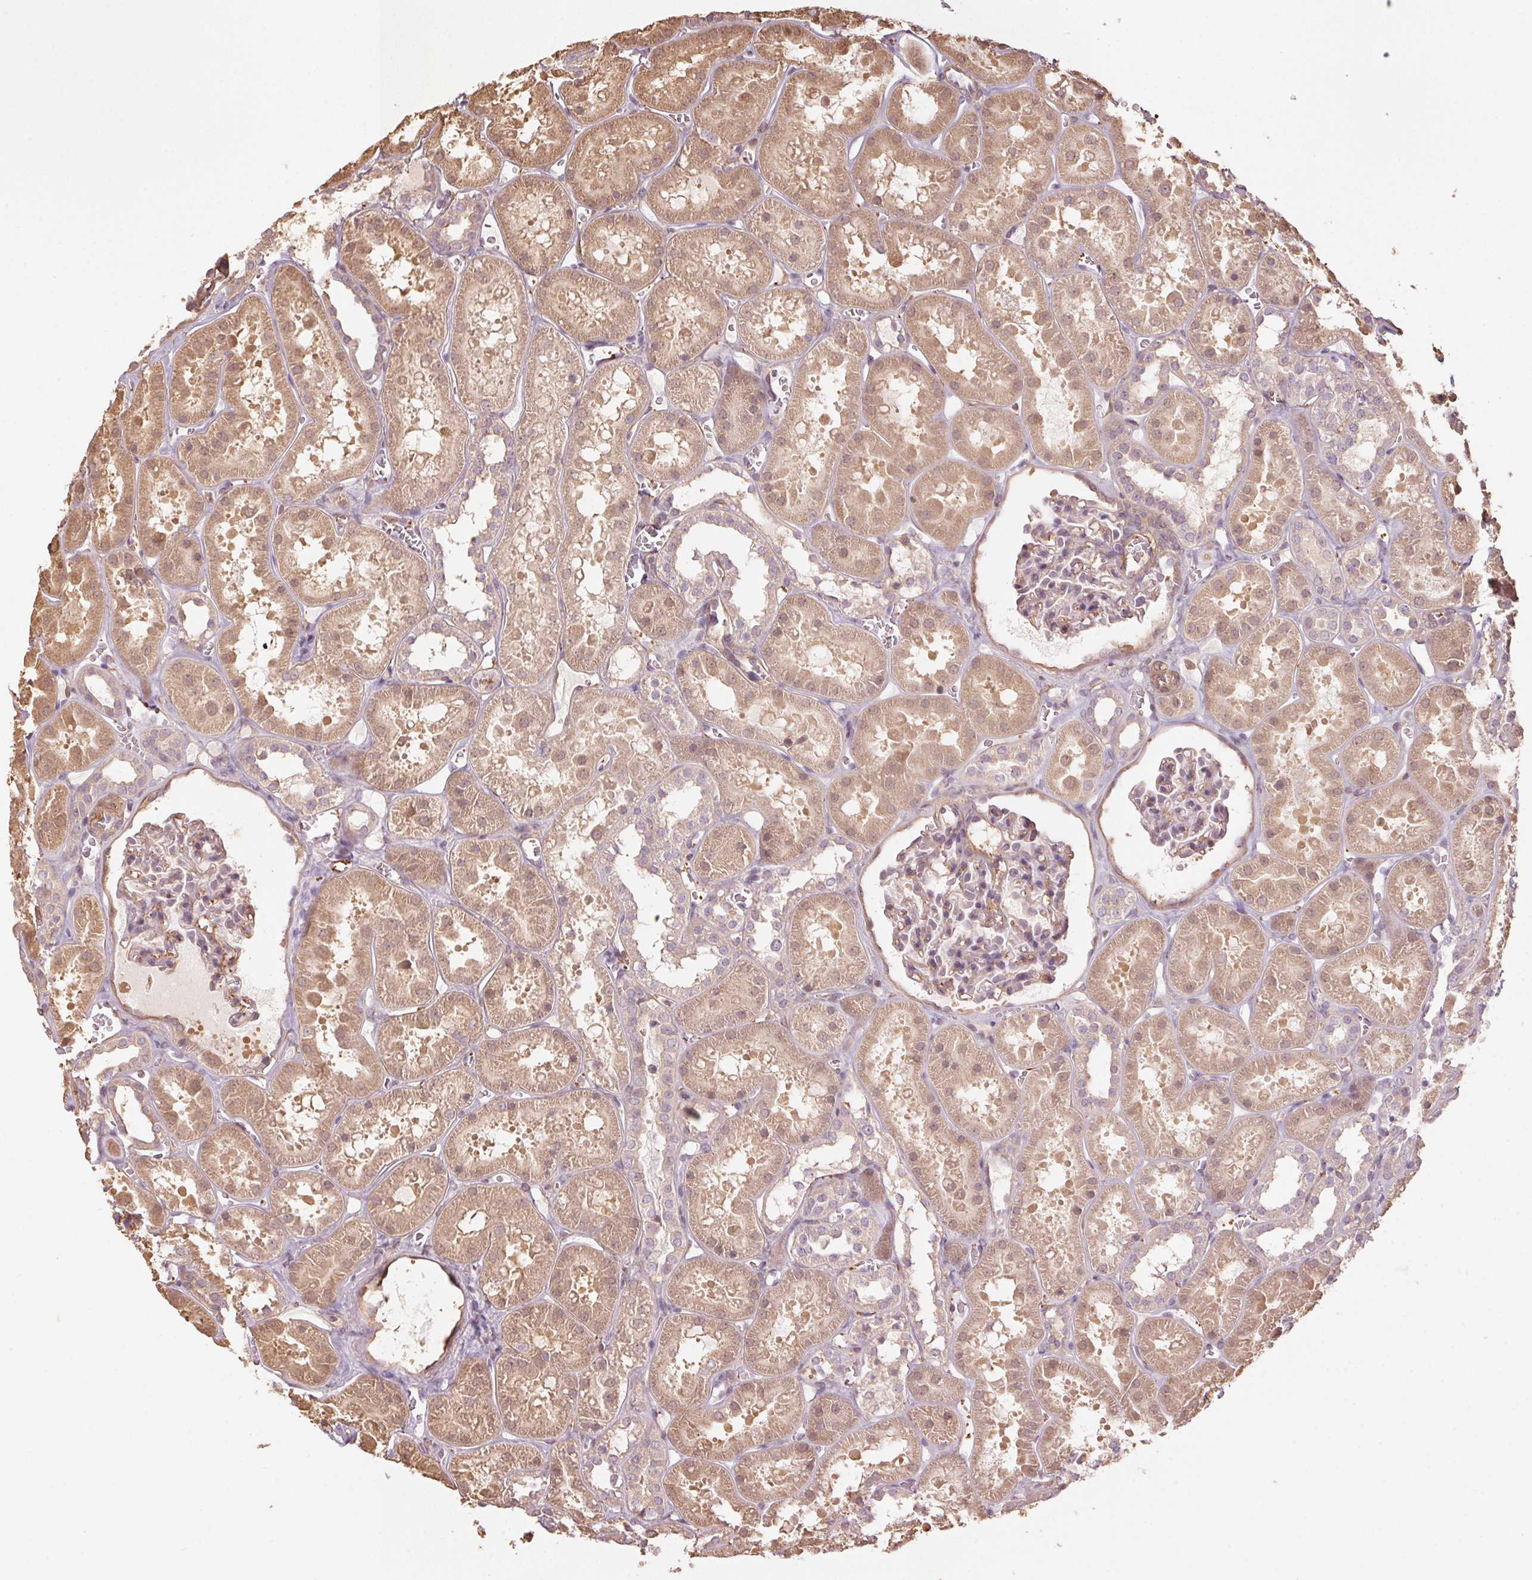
{"staining": {"intensity": "weak", "quantity": "25%-75%", "location": "cytoplasmic/membranous"}, "tissue": "kidney", "cell_type": "Cells in glomeruli", "image_type": "normal", "snomed": [{"axis": "morphology", "description": "Normal tissue, NOS"}, {"axis": "topography", "description": "Kidney"}], "caption": "Cells in glomeruli display low levels of weak cytoplasmic/membranous positivity in approximately 25%-75% of cells in unremarkable kidney. (IHC, brightfield microscopy, high magnification).", "gene": "QDPR", "patient": {"sex": "female", "age": 41}}